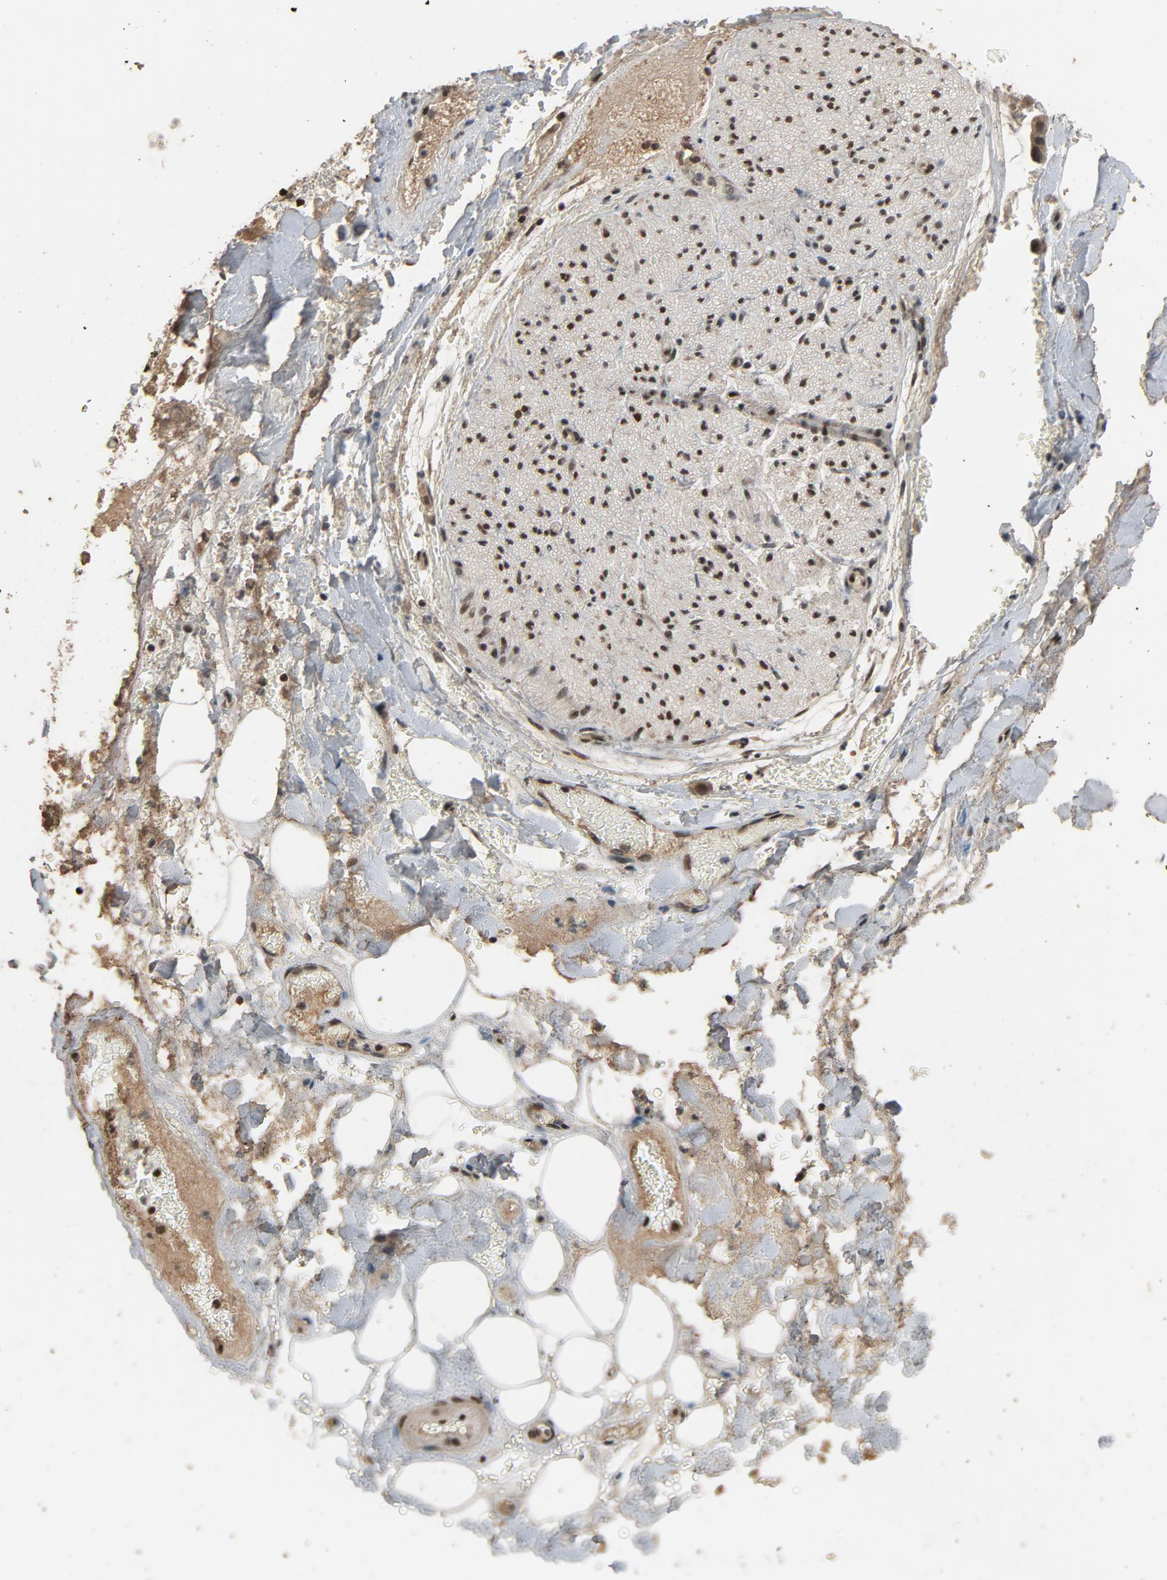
{"staining": {"intensity": "weak", "quantity": ">75%", "location": "cytoplasmic/membranous"}, "tissue": "adipose tissue", "cell_type": "Adipocytes", "image_type": "normal", "snomed": [{"axis": "morphology", "description": "Normal tissue, NOS"}, {"axis": "morphology", "description": "Cholangiocarcinoma"}, {"axis": "topography", "description": "Liver"}, {"axis": "topography", "description": "Peripheral nerve tissue"}], "caption": "DAB (3,3'-diaminobenzidine) immunohistochemical staining of unremarkable adipose tissue demonstrates weak cytoplasmic/membranous protein positivity in approximately >75% of adipocytes. (DAB (3,3'-diaminobenzidine) IHC with brightfield microscopy, high magnification).", "gene": "SMARCD1", "patient": {"sex": "male", "age": 50}}